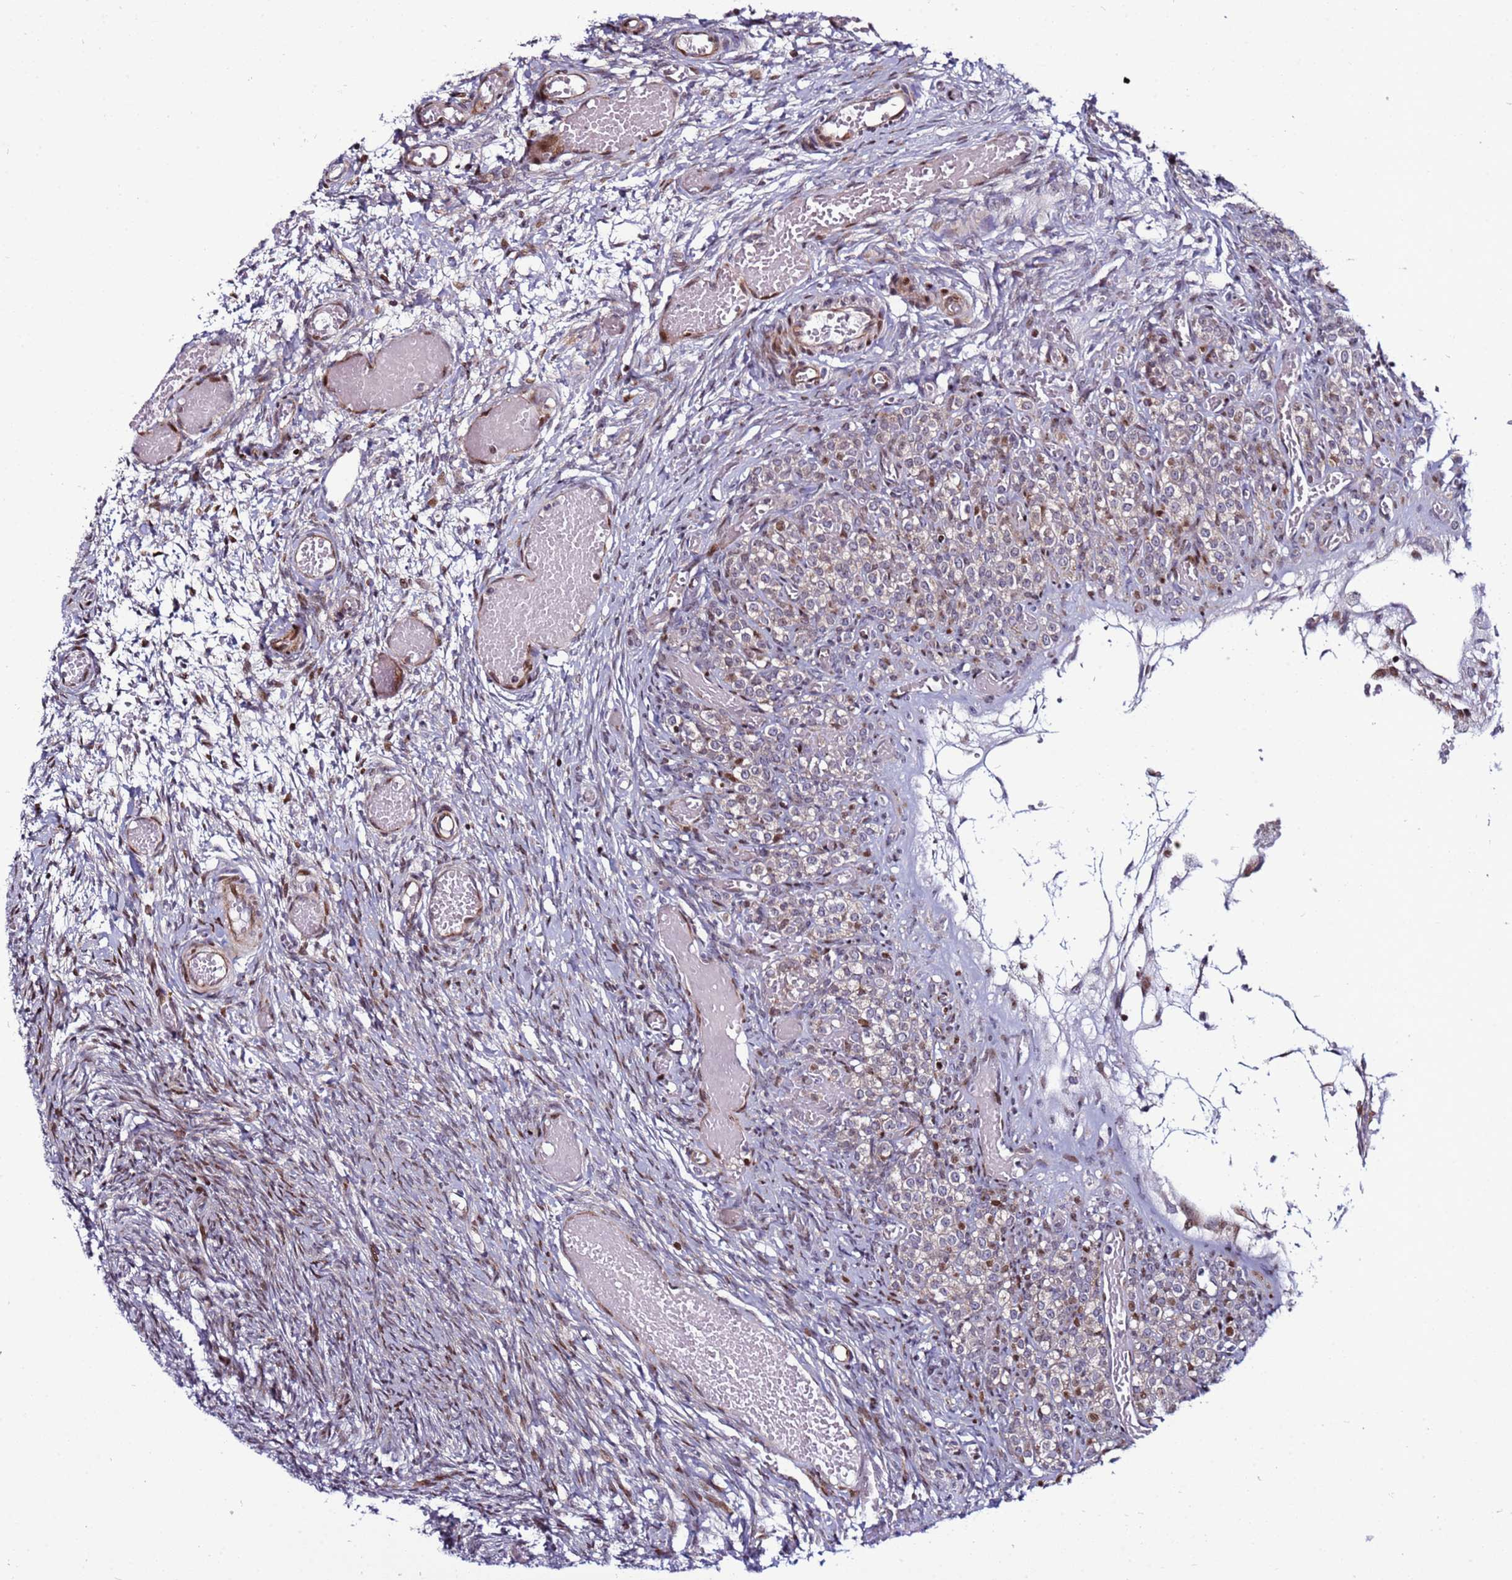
{"staining": {"intensity": "strong", "quantity": "25%-75%", "location": "nuclear"}, "tissue": "ovary", "cell_type": "Ovarian stroma cells", "image_type": "normal", "snomed": [{"axis": "morphology", "description": "Adenocarcinoma, NOS"}, {"axis": "topography", "description": "Endometrium"}], "caption": "Strong nuclear positivity is appreciated in approximately 25%-75% of ovarian stroma cells in unremarkable ovary.", "gene": "WBP11", "patient": {"sex": "female", "age": 32}}